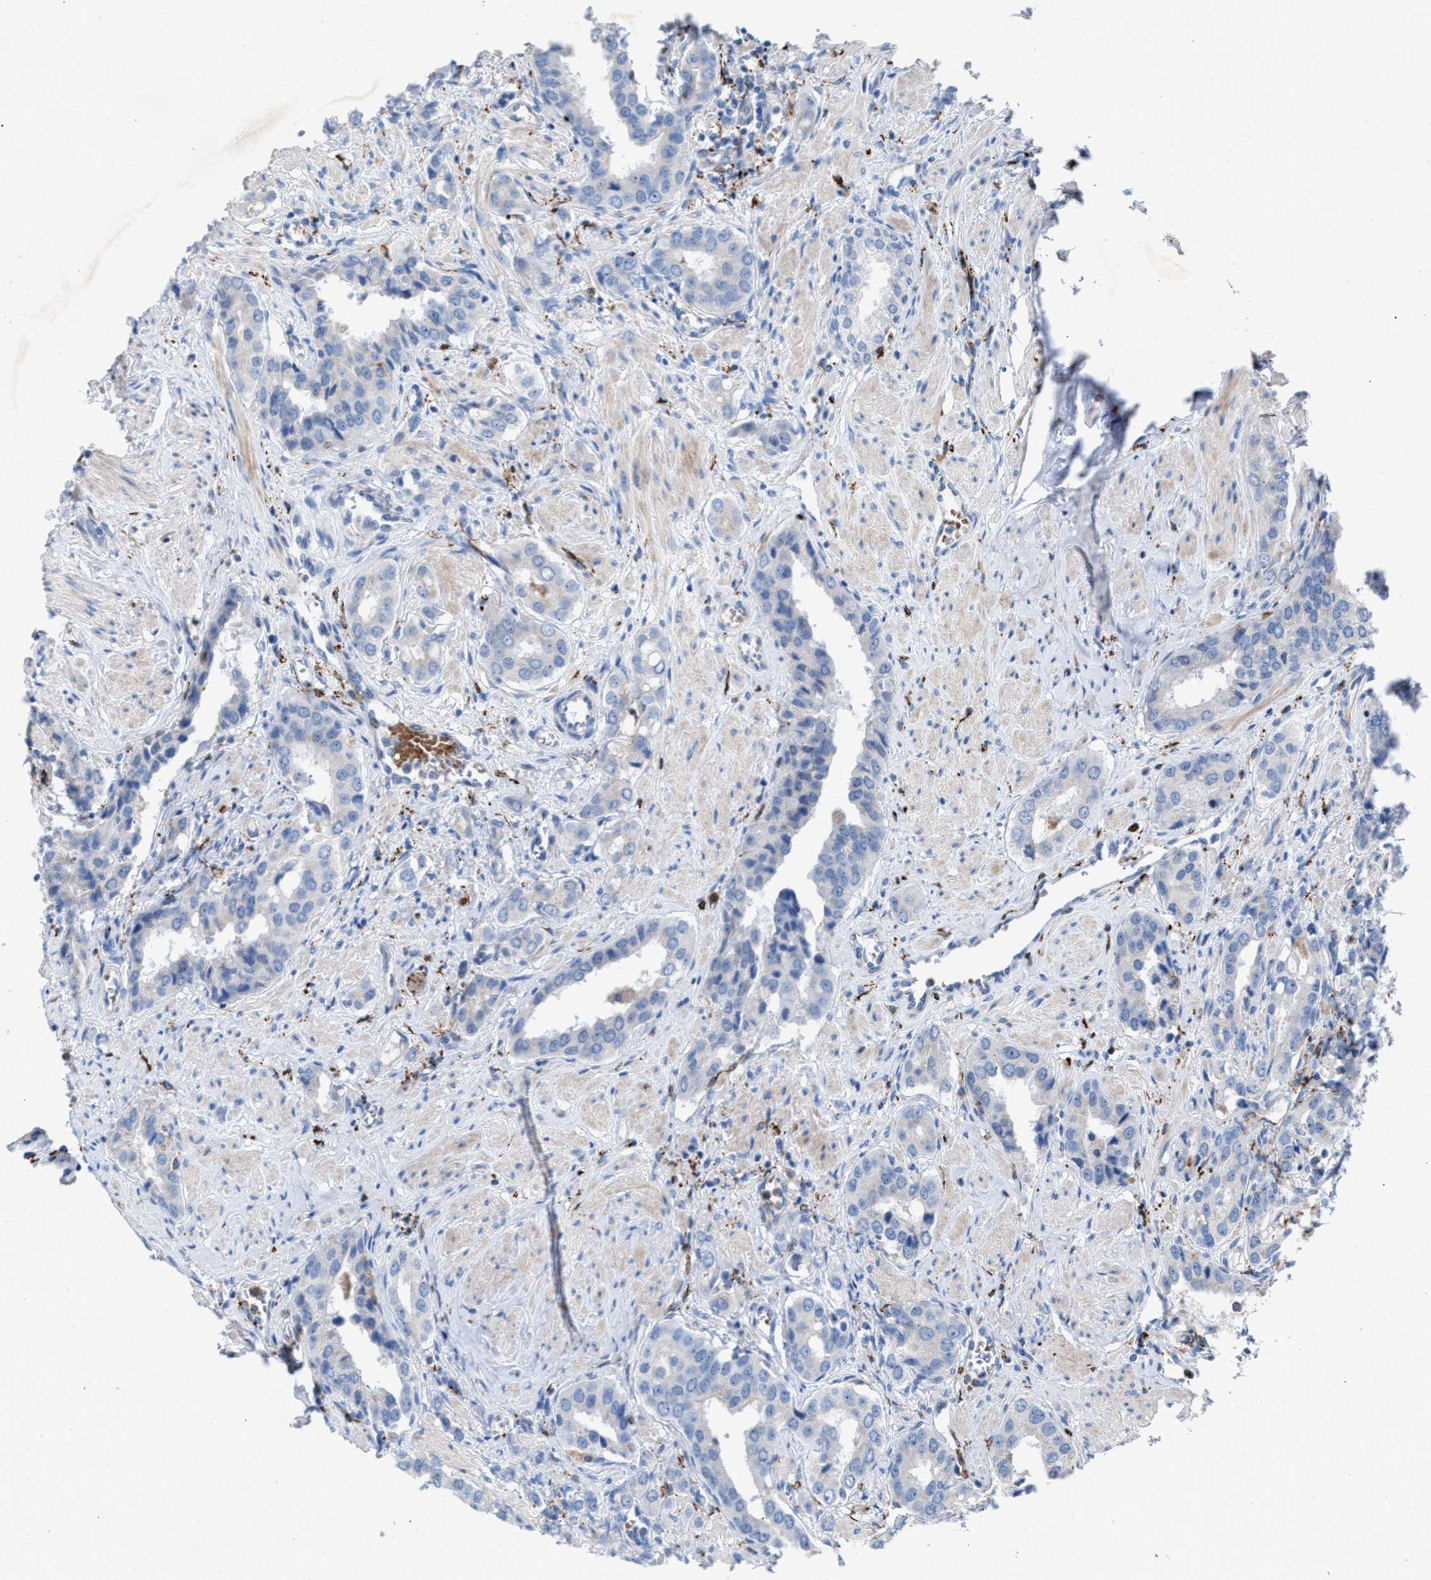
{"staining": {"intensity": "negative", "quantity": "none", "location": "none"}, "tissue": "prostate cancer", "cell_type": "Tumor cells", "image_type": "cancer", "snomed": [{"axis": "morphology", "description": "Adenocarcinoma, High grade"}, {"axis": "topography", "description": "Prostate"}], "caption": "Immunohistochemical staining of human high-grade adenocarcinoma (prostate) displays no significant positivity in tumor cells.", "gene": "SLC47A1", "patient": {"sex": "male", "age": 52}}